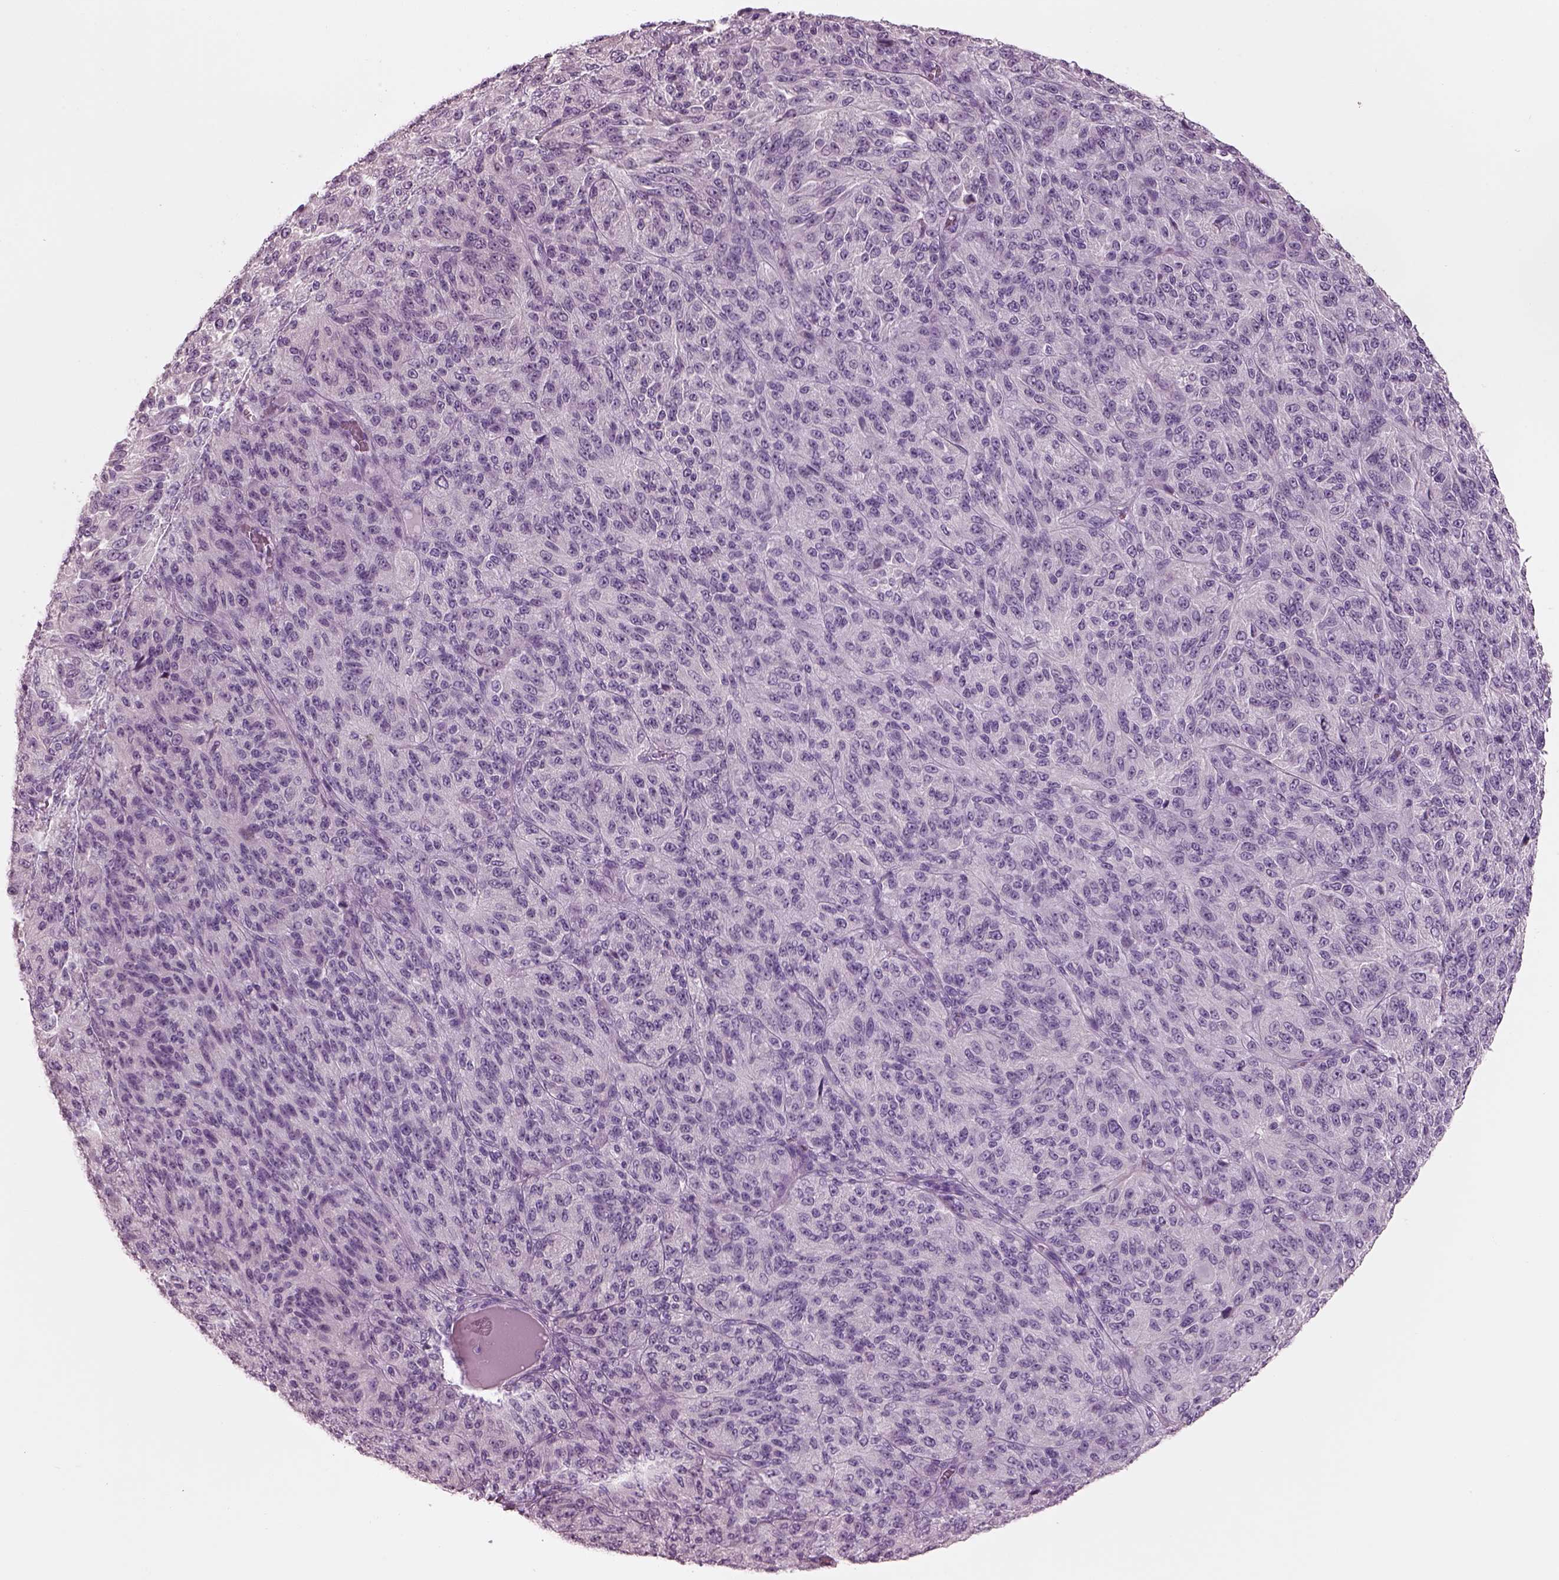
{"staining": {"intensity": "negative", "quantity": "none", "location": "none"}, "tissue": "melanoma", "cell_type": "Tumor cells", "image_type": "cancer", "snomed": [{"axis": "morphology", "description": "Malignant melanoma, Metastatic site"}, {"axis": "topography", "description": "Brain"}], "caption": "Immunohistochemical staining of malignant melanoma (metastatic site) shows no significant staining in tumor cells. (IHC, brightfield microscopy, high magnification).", "gene": "SLC27A2", "patient": {"sex": "female", "age": 56}}